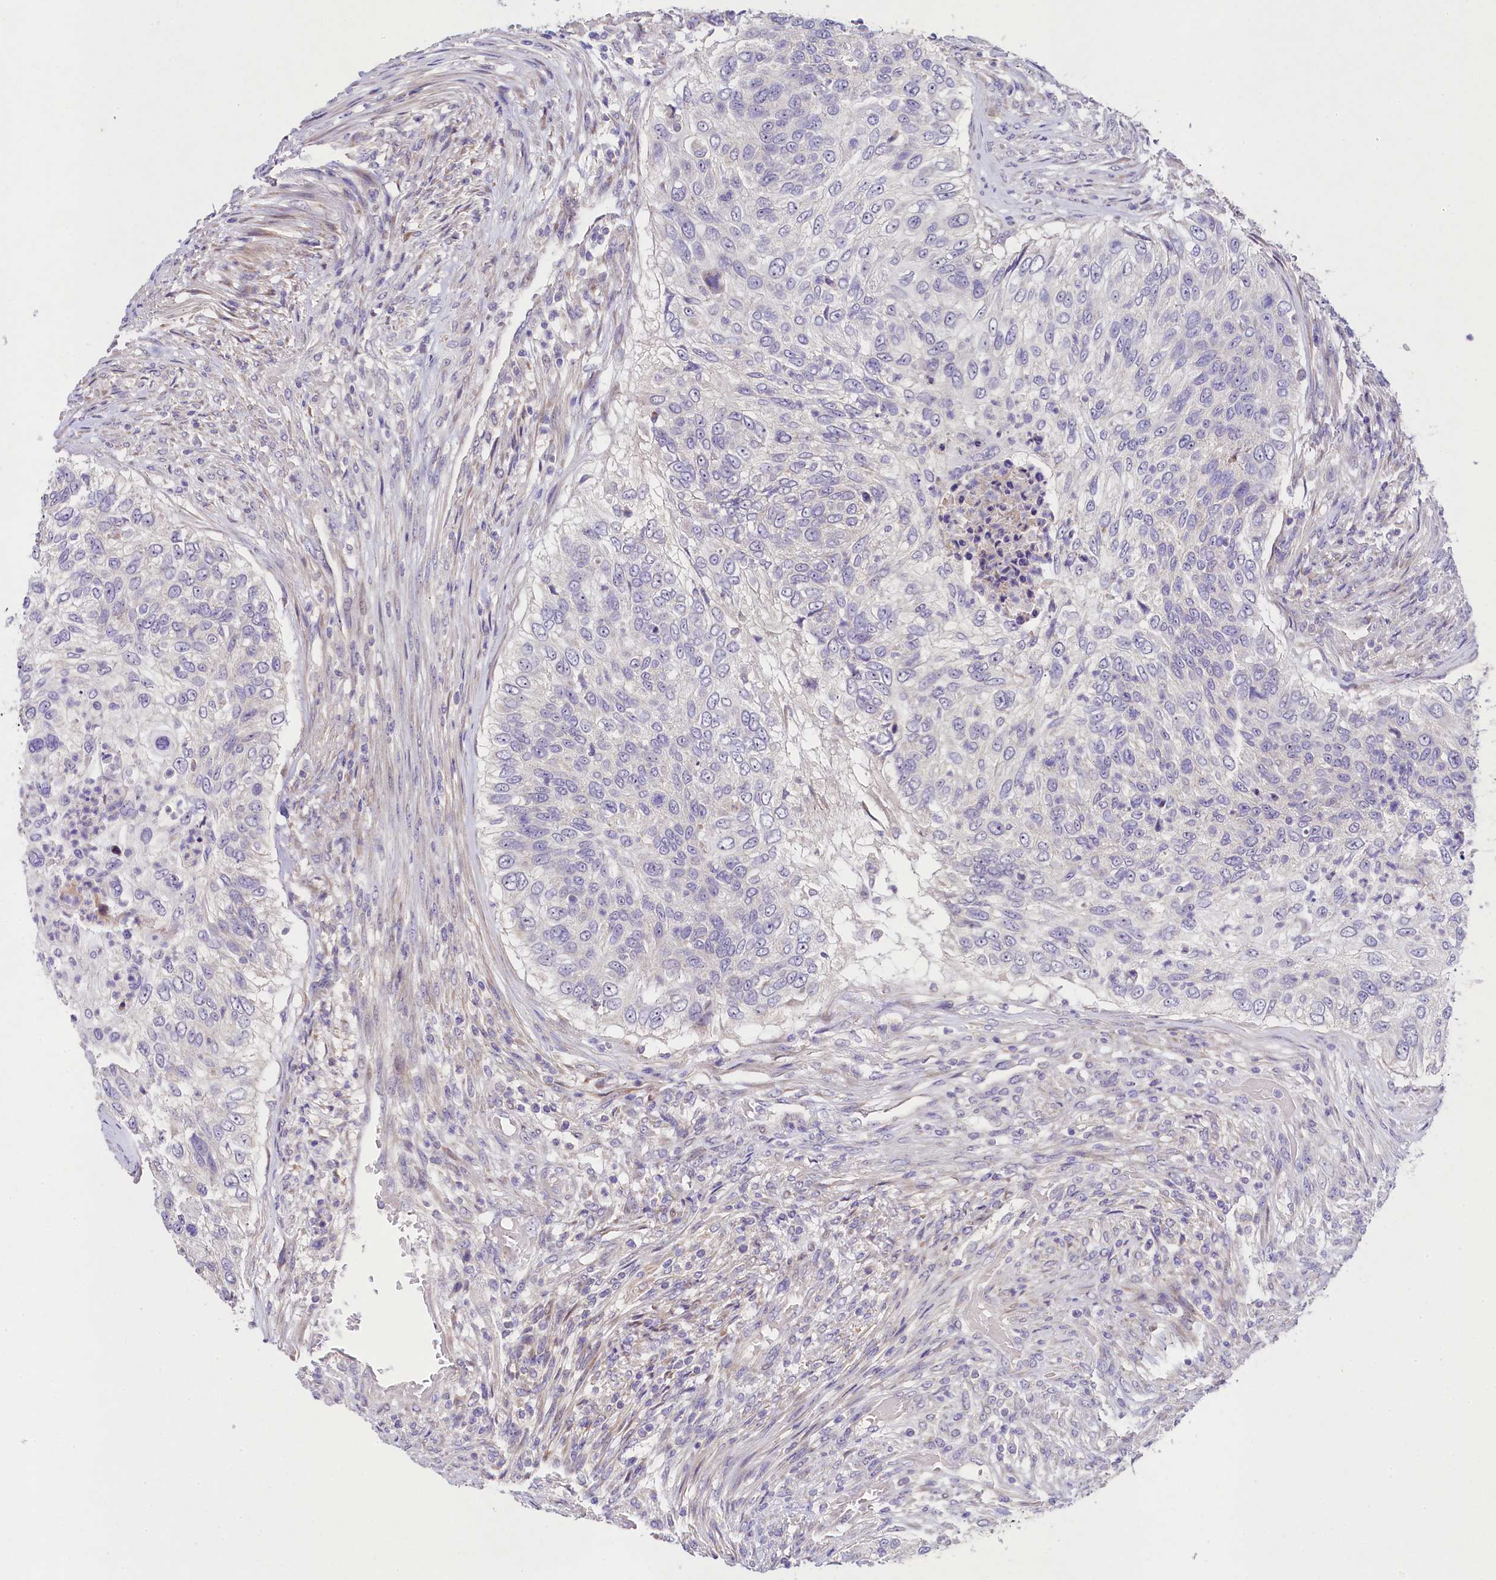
{"staining": {"intensity": "negative", "quantity": "none", "location": "none"}, "tissue": "urothelial cancer", "cell_type": "Tumor cells", "image_type": "cancer", "snomed": [{"axis": "morphology", "description": "Urothelial carcinoma, High grade"}, {"axis": "topography", "description": "Urinary bladder"}], "caption": "This histopathology image is of high-grade urothelial carcinoma stained with immunohistochemistry to label a protein in brown with the nuclei are counter-stained blue. There is no positivity in tumor cells.", "gene": "FXYD6", "patient": {"sex": "female", "age": 60}}